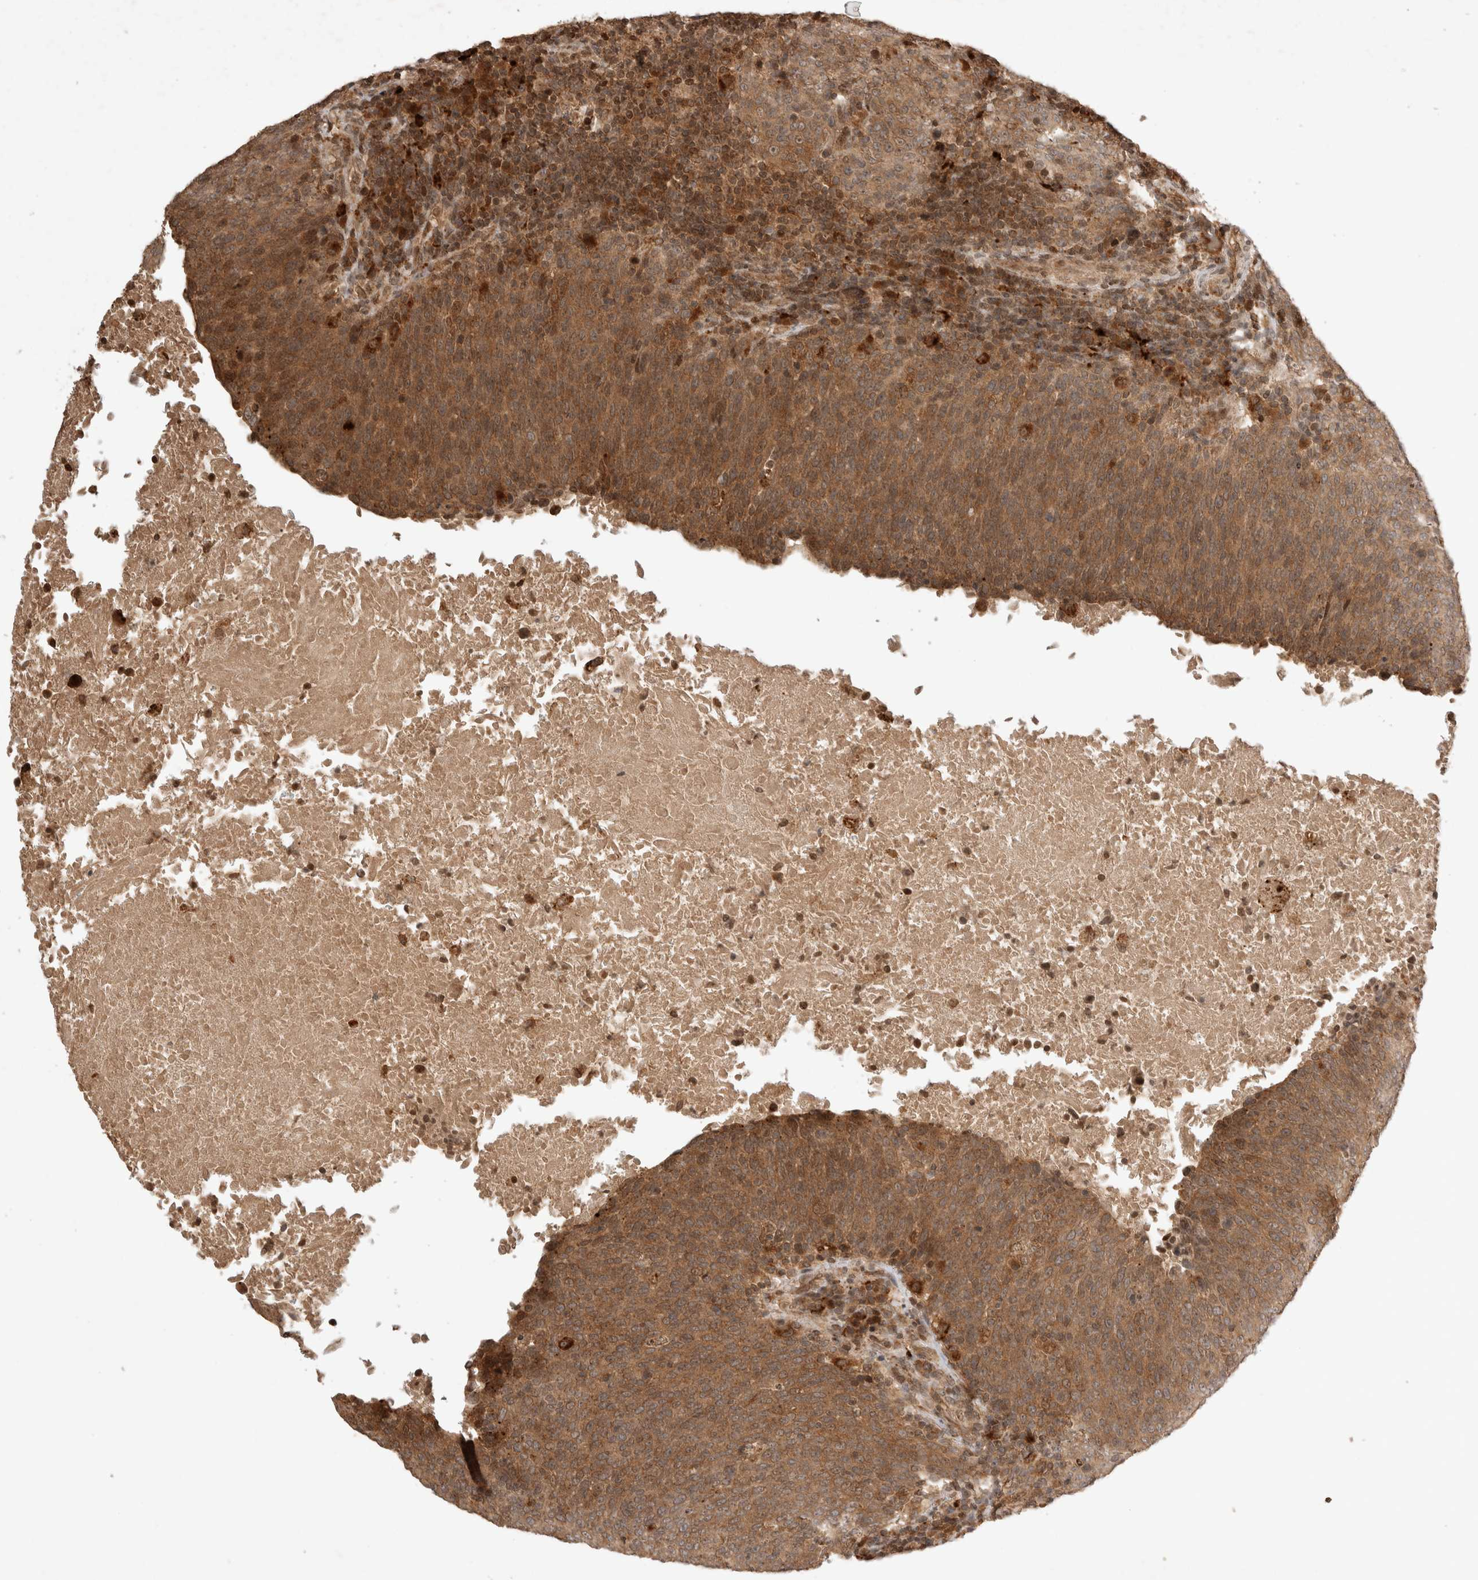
{"staining": {"intensity": "strong", "quantity": ">75%", "location": "cytoplasmic/membranous"}, "tissue": "head and neck cancer", "cell_type": "Tumor cells", "image_type": "cancer", "snomed": [{"axis": "morphology", "description": "Squamous cell carcinoma, NOS"}, {"axis": "morphology", "description": "Squamous cell carcinoma, metastatic, NOS"}, {"axis": "topography", "description": "Lymph node"}, {"axis": "topography", "description": "Head-Neck"}], "caption": "Head and neck cancer (squamous cell carcinoma) stained with a protein marker displays strong staining in tumor cells.", "gene": "FAM221A", "patient": {"sex": "male", "age": 62}}